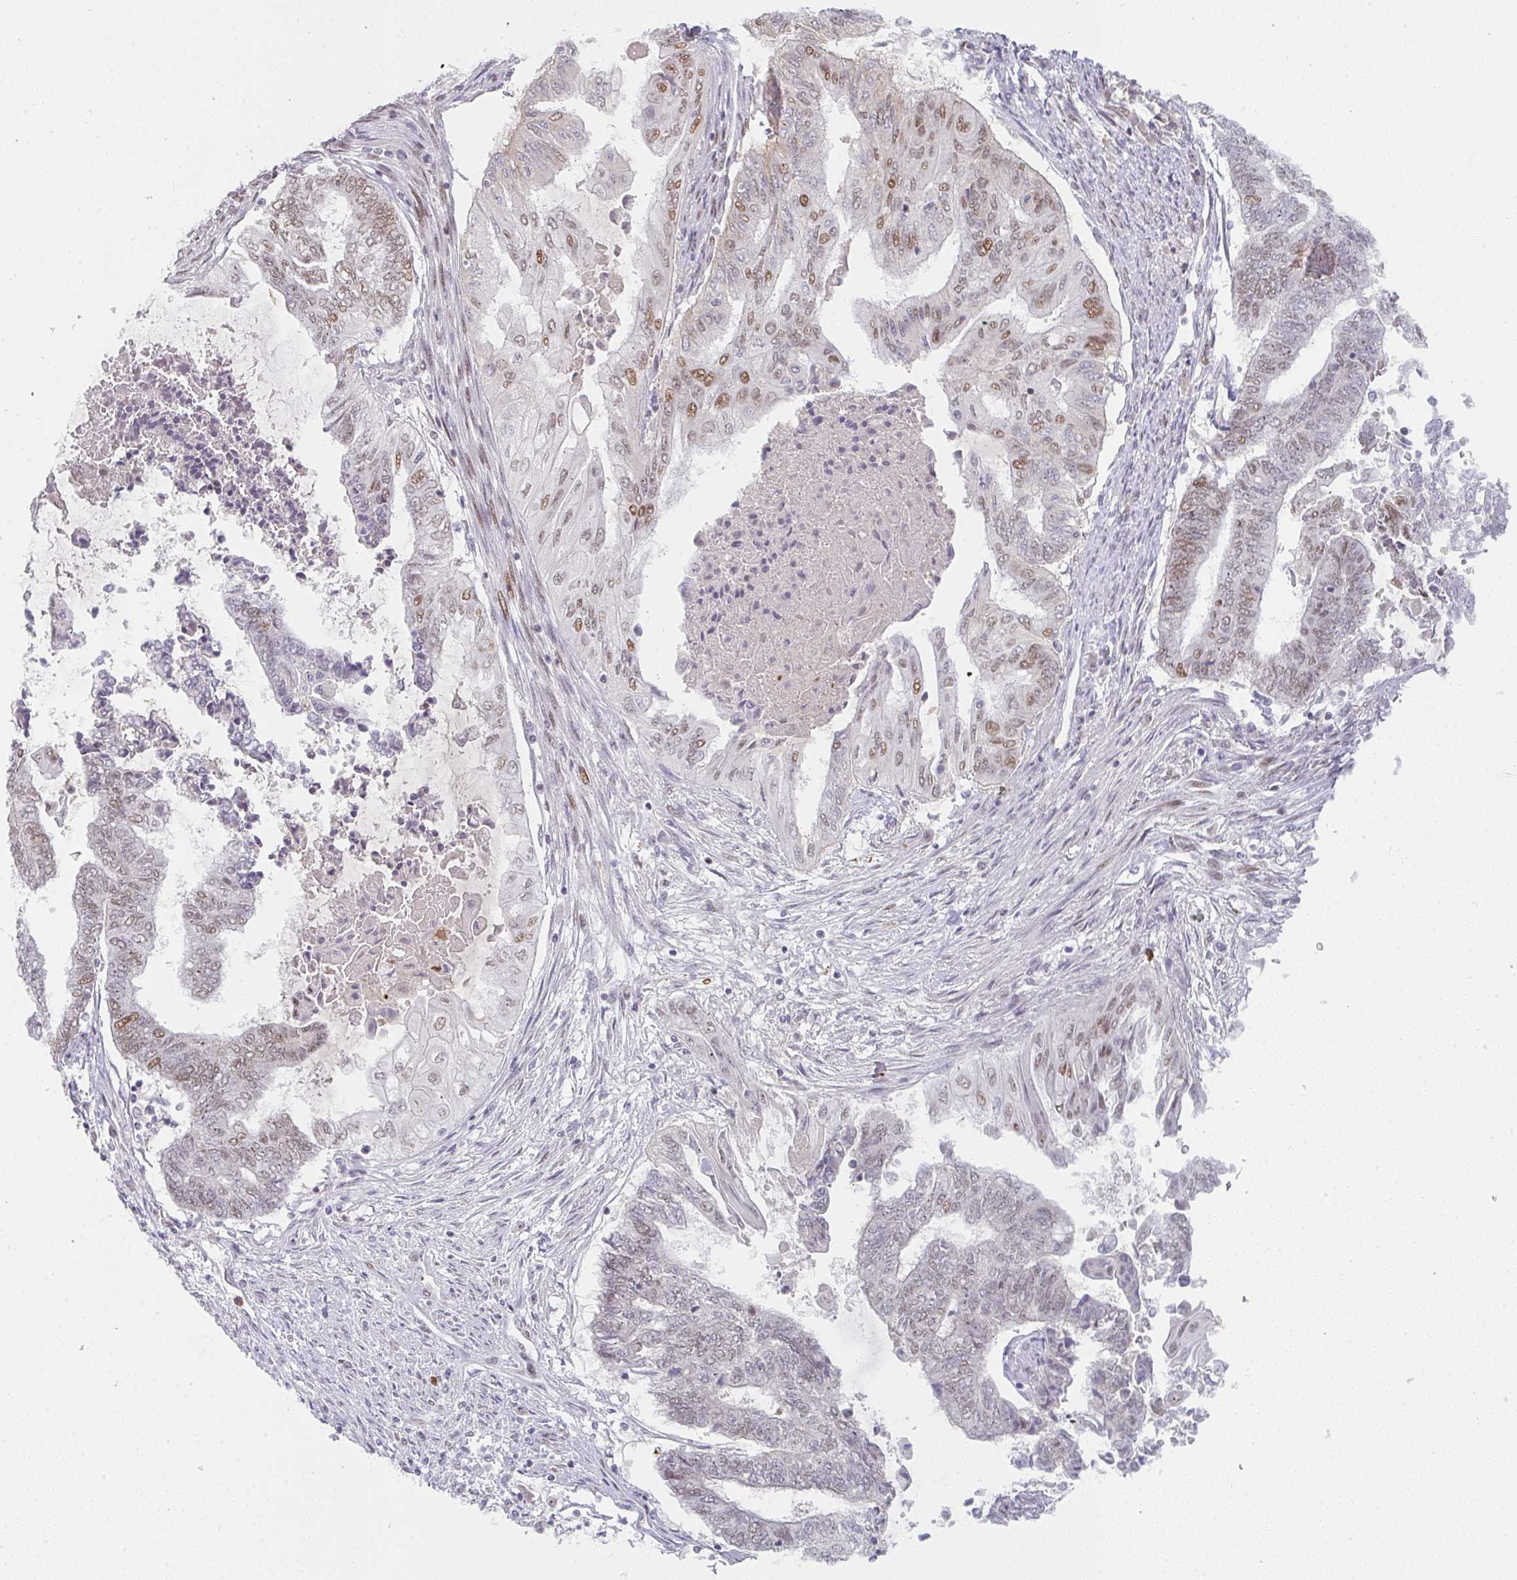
{"staining": {"intensity": "moderate", "quantity": "25%-75%", "location": "nuclear"}, "tissue": "endometrial cancer", "cell_type": "Tumor cells", "image_type": "cancer", "snomed": [{"axis": "morphology", "description": "Adenocarcinoma, NOS"}, {"axis": "topography", "description": "Uterus"}, {"axis": "topography", "description": "Endometrium"}], "caption": "Immunohistochemistry (IHC) image of neoplastic tissue: adenocarcinoma (endometrial) stained using immunohistochemistry (IHC) reveals medium levels of moderate protein expression localized specifically in the nuclear of tumor cells, appearing as a nuclear brown color.", "gene": "LIN54", "patient": {"sex": "female", "age": 70}}